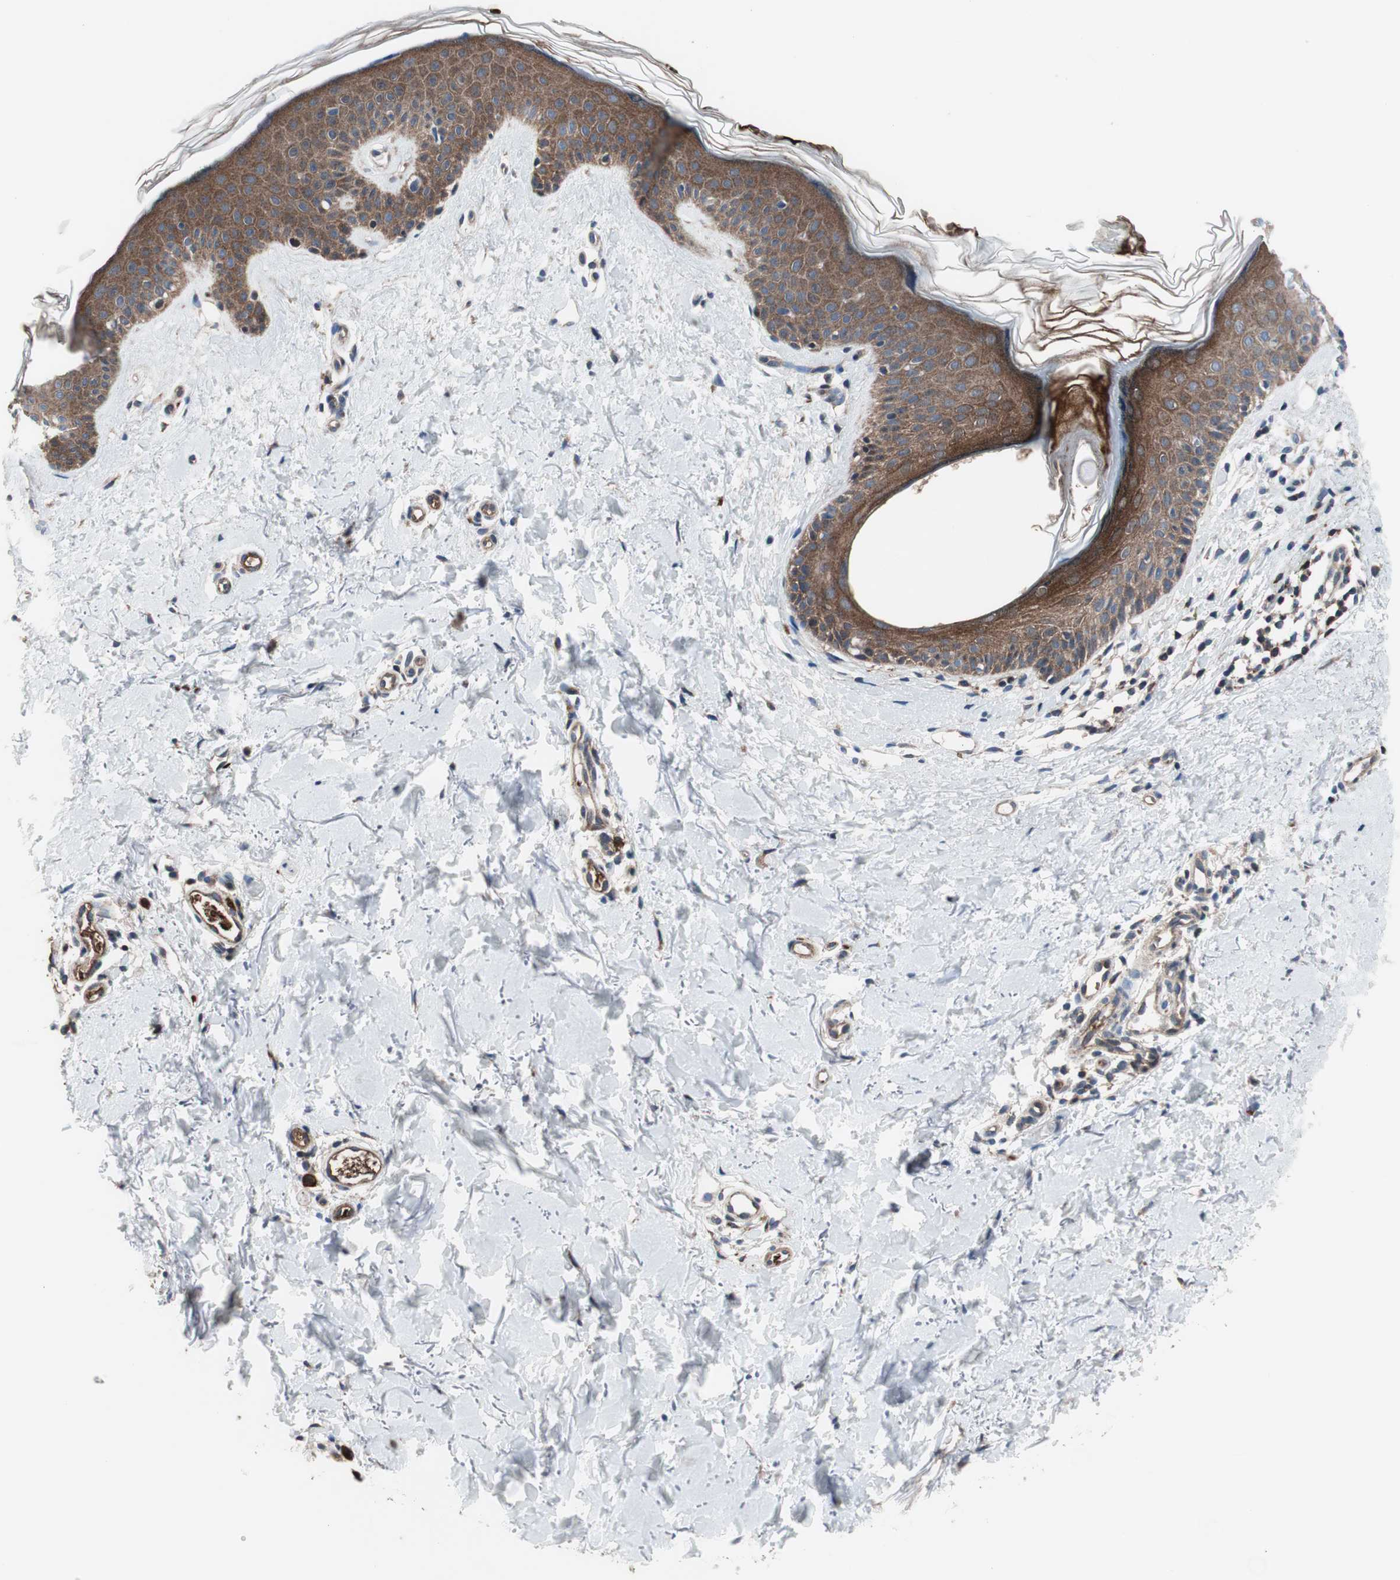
{"staining": {"intensity": "moderate", "quantity": "<25%", "location": "cytoplasmic/membranous"}, "tissue": "skin", "cell_type": "Fibroblasts", "image_type": "normal", "snomed": [{"axis": "morphology", "description": "Normal tissue, NOS"}, {"axis": "topography", "description": "Skin"}], "caption": "A brown stain shows moderate cytoplasmic/membranous expression of a protein in fibroblasts of normal human skin. The staining was performed using DAB to visualize the protein expression in brown, while the nuclei were stained in blue with hematoxylin (Magnification: 20x).", "gene": "PRDX2", "patient": {"sex": "female", "age": 17}}